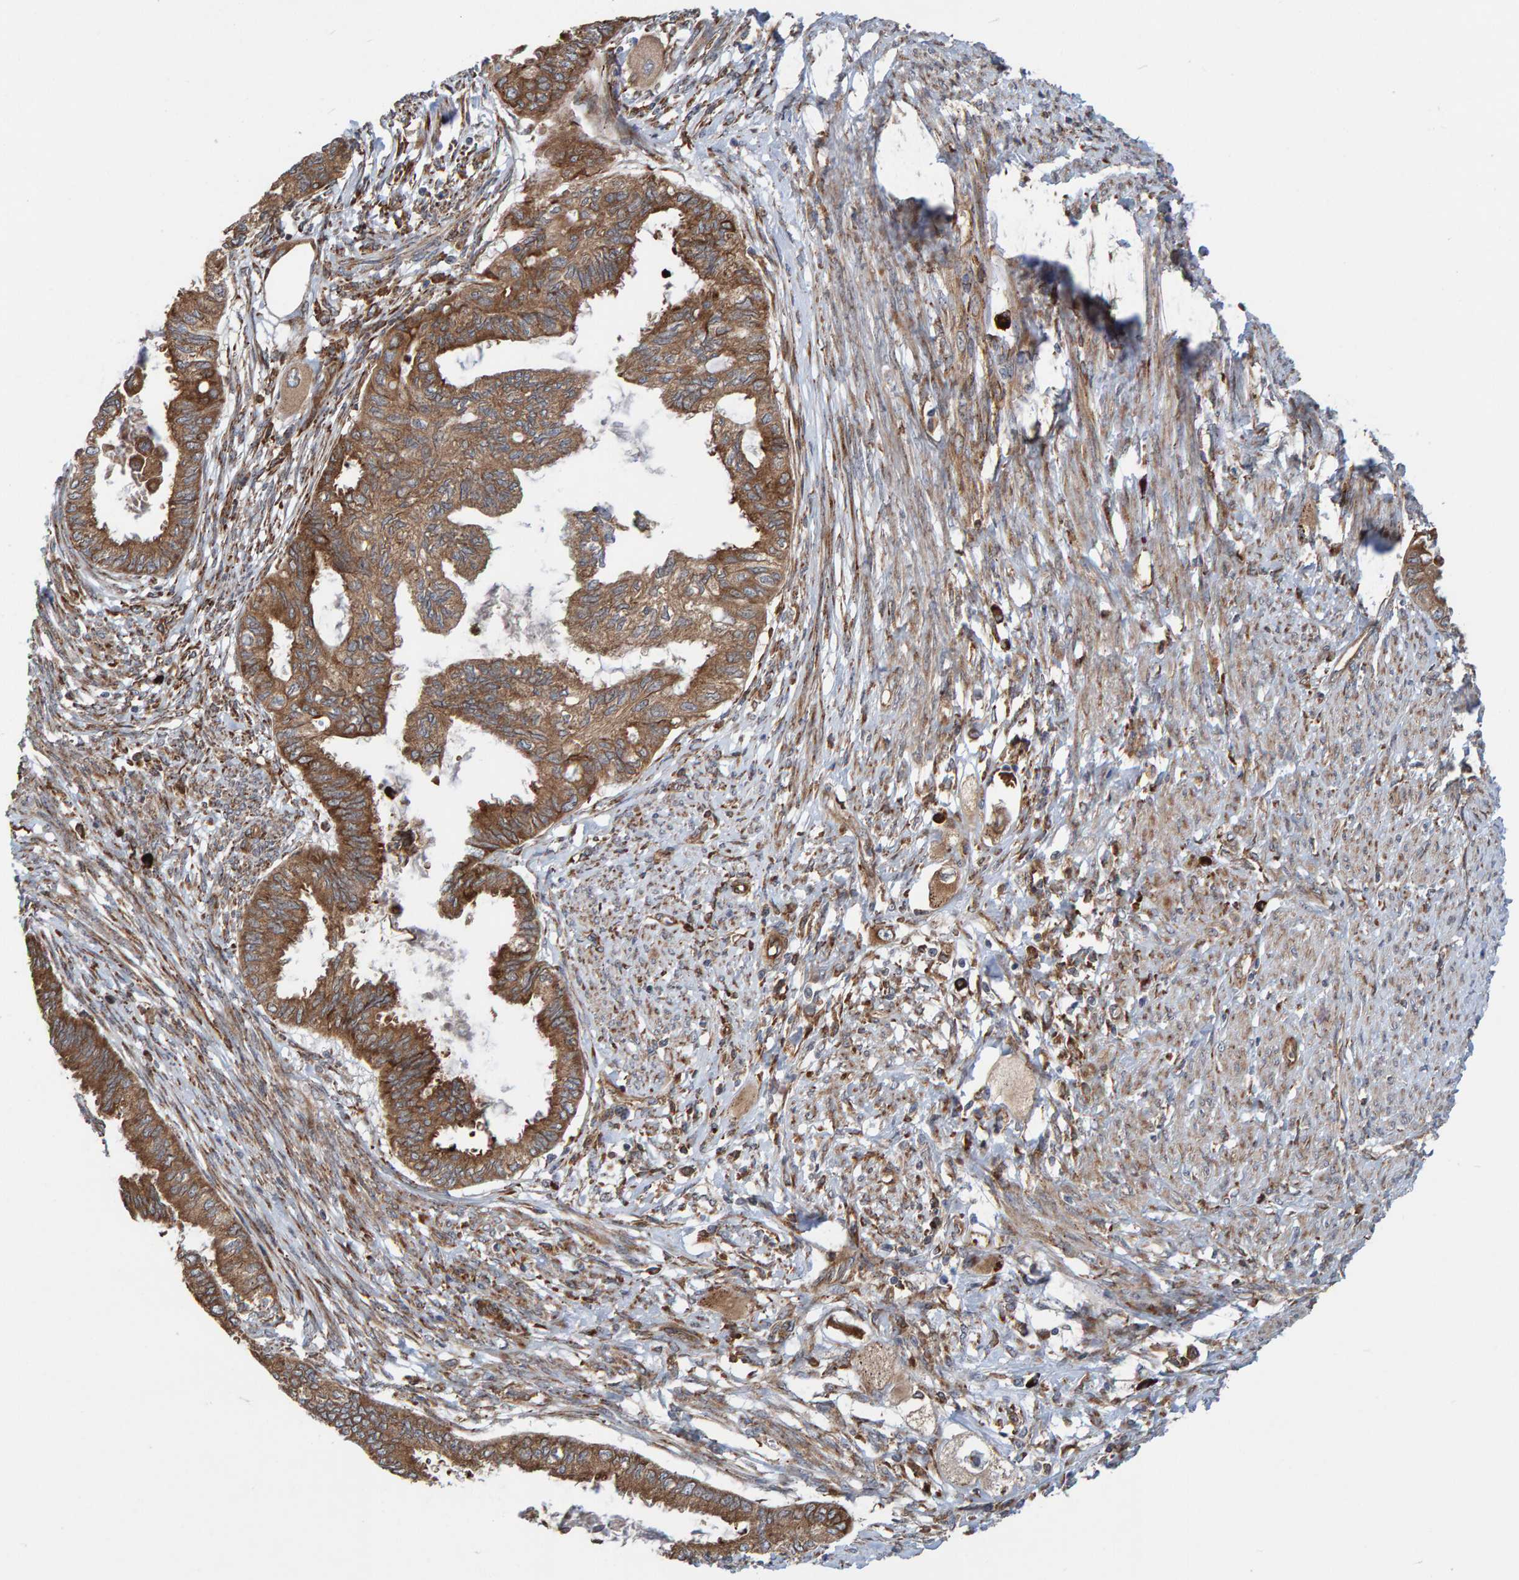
{"staining": {"intensity": "moderate", "quantity": ">75%", "location": "cytoplasmic/membranous"}, "tissue": "cervical cancer", "cell_type": "Tumor cells", "image_type": "cancer", "snomed": [{"axis": "morphology", "description": "Normal tissue, NOS"}, {"axis": "morphology", "description": "Adenocarcinoma, NOS"}, {"axis": "topography", "description": "Cervix"}, {"axis": "topography", "description": "Endometrium"}], "caption": "Cervical cancer stained with DAB immunohistochemistry (IHC) exhibits medium levels of moderate cytoplasmic/membranous staining in approximately >75% of tumor cells. The staining was performed using DAB (3,3'-diaminobenzidine) to visualize the protein expression in brown, while the nuclei were stained in blue with hematoxylin (Magnification: 20x).", "gene": "KIAA0753", "patient": {"sex": "female", "age": 86}}